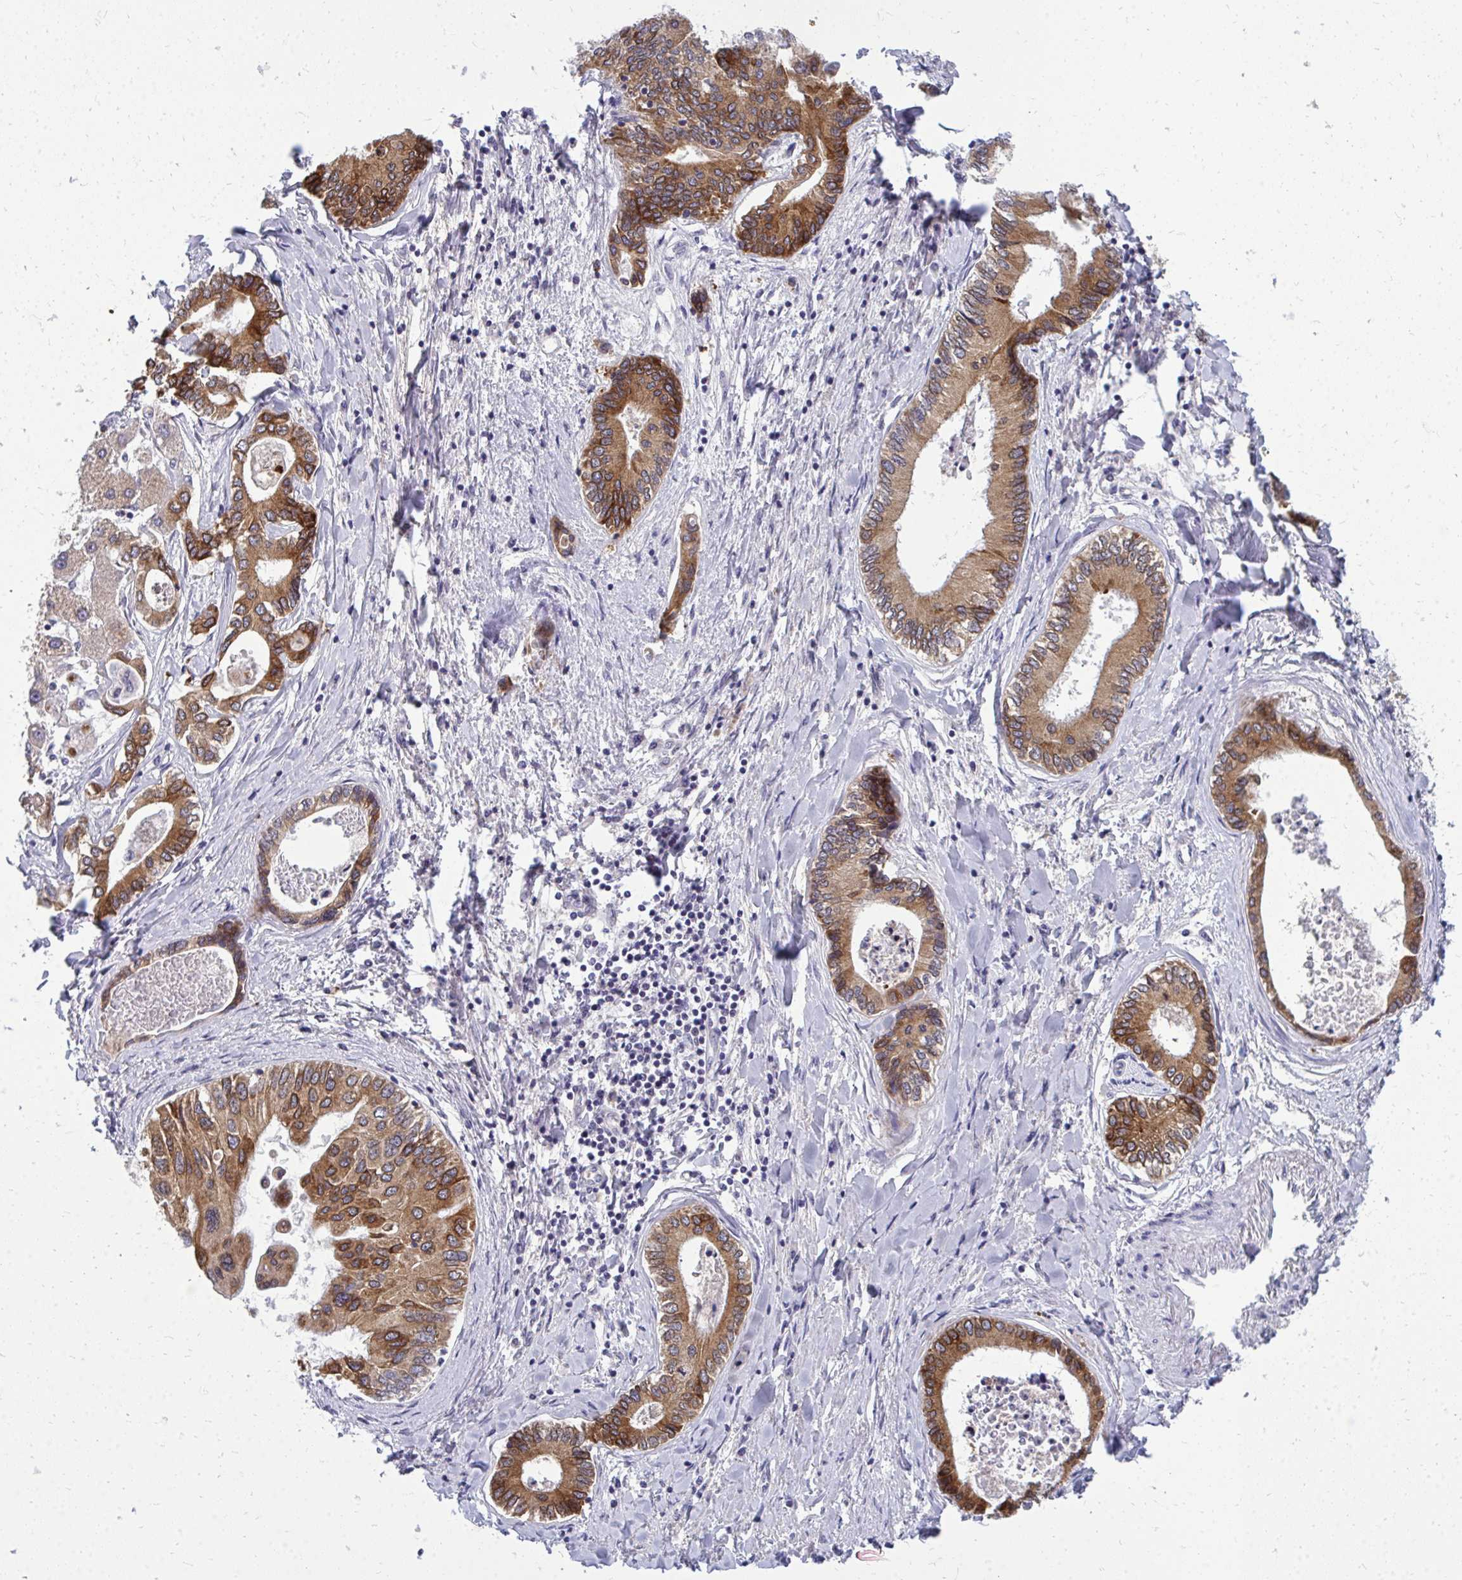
{"staining": {"intensity": "moderate", "quantity": "25%-75%", "location": "cytoplasmic/membranous"}, "tissue": "liver cancer", "cell_type": "Tumor cells", "image_type": "cancer", "snomed": [{"axis": "morphology", "description": "Cholangiocarcinoma"}, {"axis": "topography", "description": "Liver"}], "caption": "Immunohistochemical staining of human liver cancer exhibits medium levels of moderate cytoplasmic/membranous expression in about 25%-75% of tumor cells. (brown staining indicates protein expression, while blue staining denotes nuclei).", "gene": "ACSL5", "patient": {"sex": "male", "age": 66}}